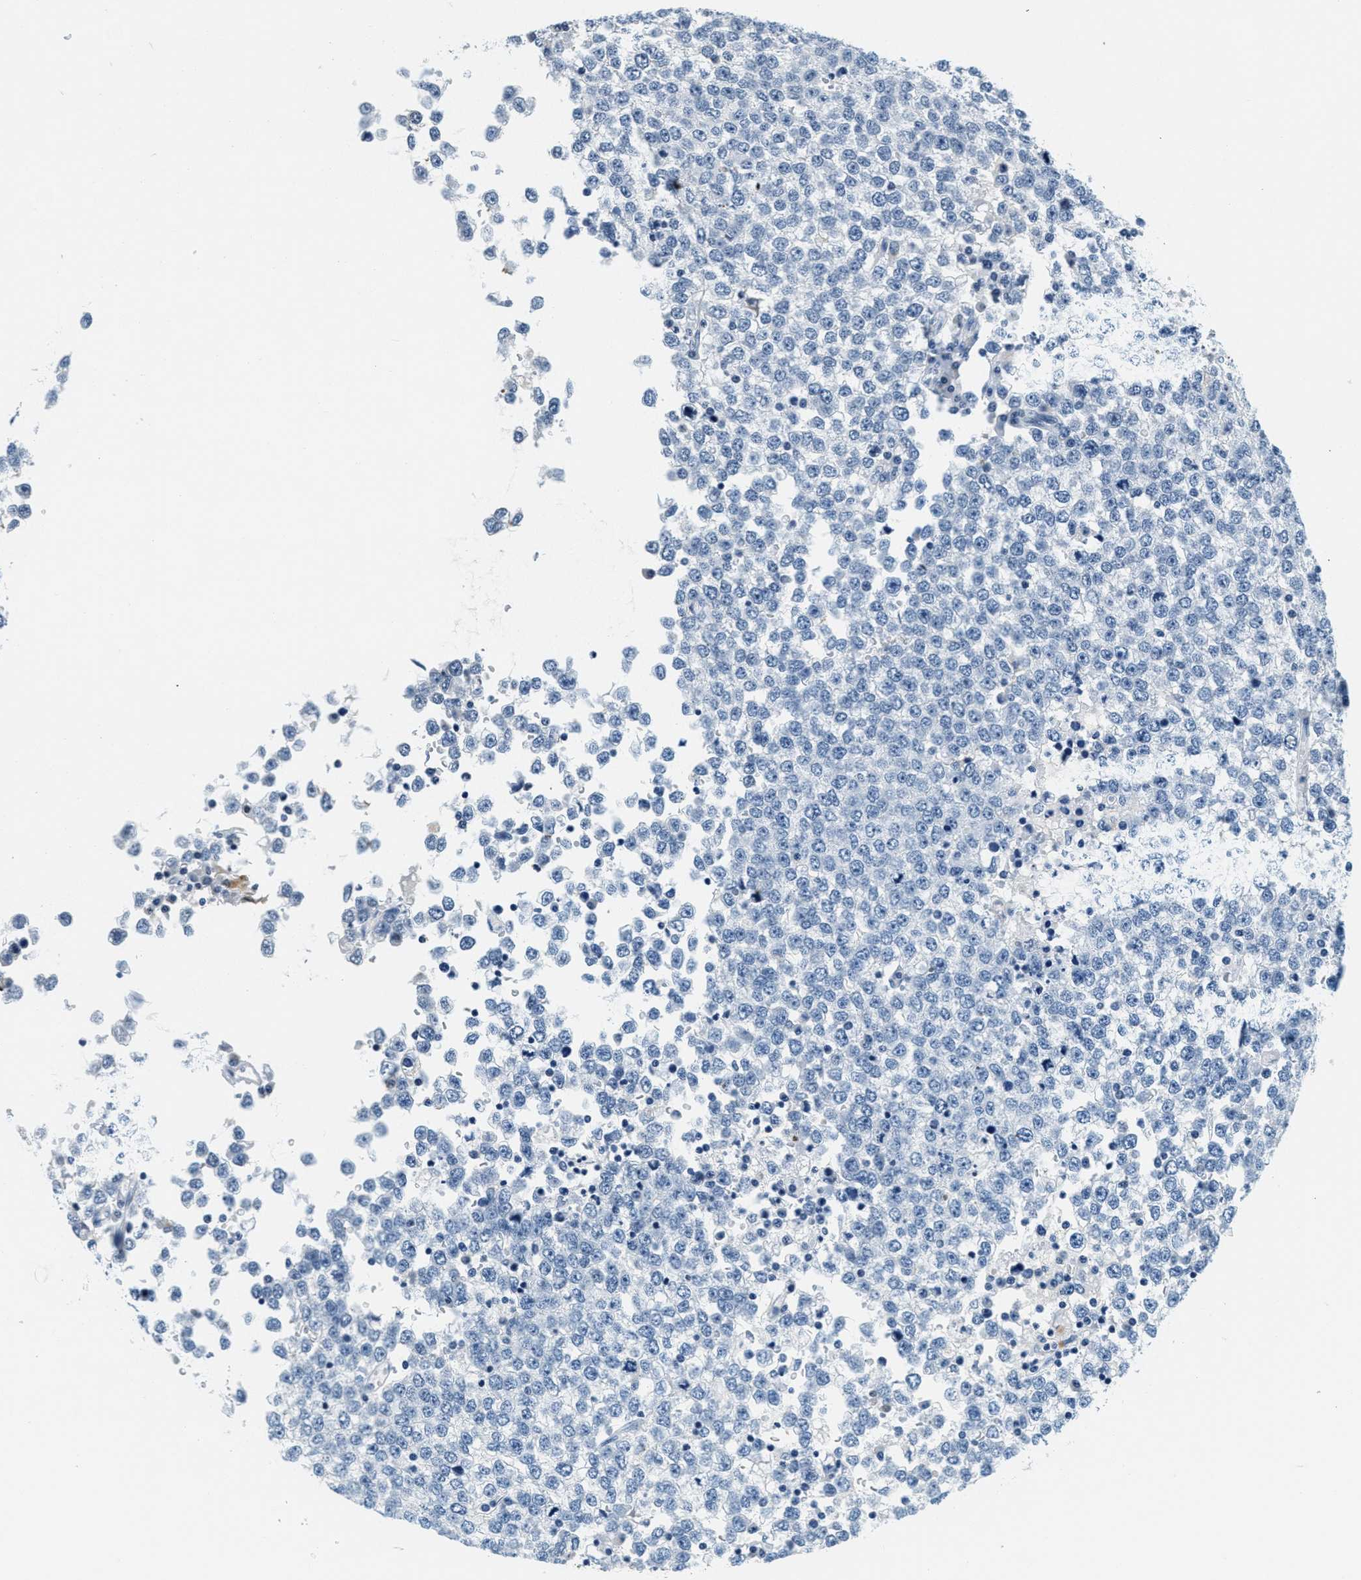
{"staining": {"intensity": "negative", "quantity": "none", "location": "none"}, "tissue": "testis cancer", "cell_type": "Tumor cells", "image_type": "cancer", "snomed": [{"axis": "morphology", "description": "Seminoma, NOS"}, {"axis": "topography", "description": "Testis"}], "caption": "This is an immunohistochemistry (IHC) image of seminoma (testis). There is no staining in tumor cells.", "gene": "CA4", "patient": {"sex": "male", "age": 65}}